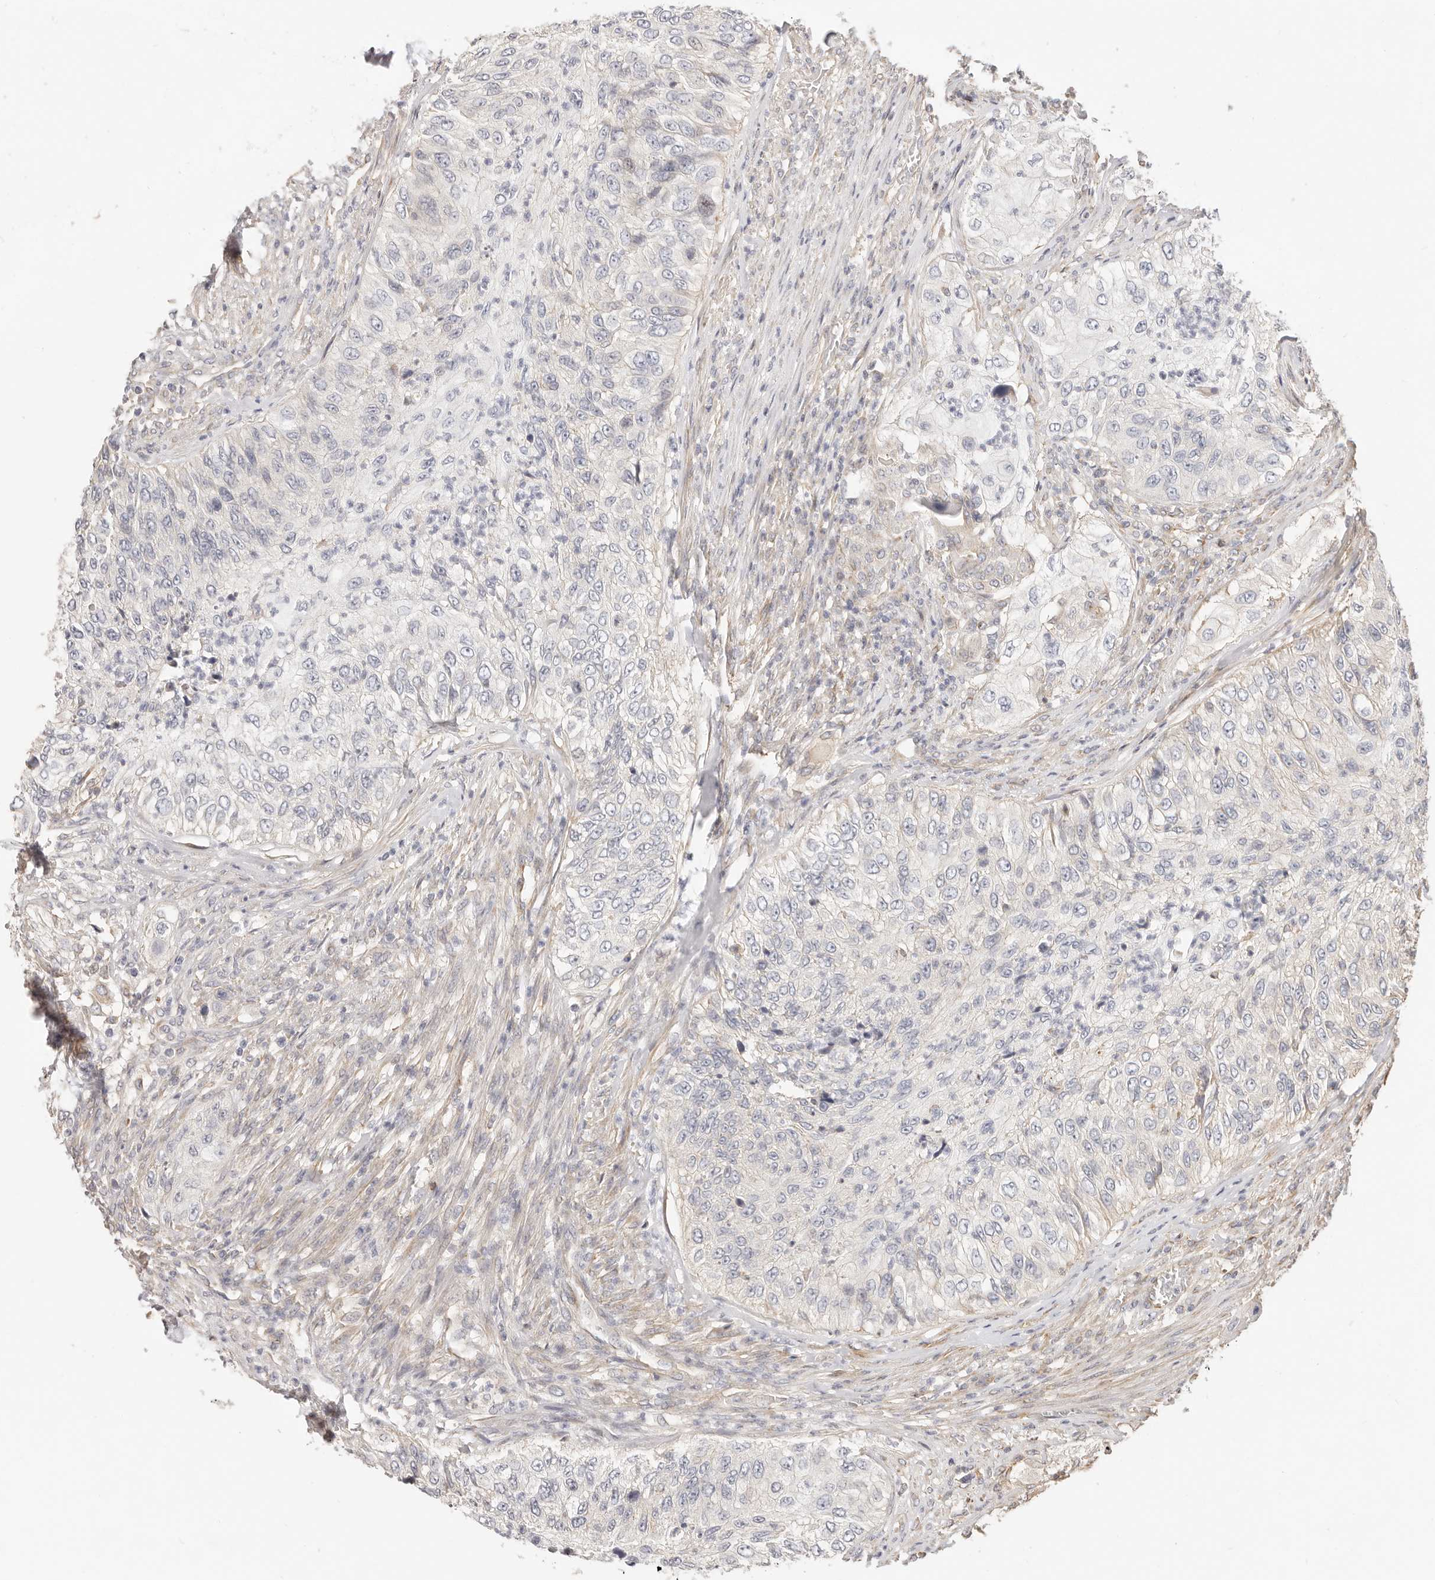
{"staining": {"intensity": "negative", "quantity": "none", "location": "none"}, "tissue": "urothelial cancer", "cell_type": "Tumor cells", "image_type": "cancer", "snomed": [{"axis": "morphology", "description": "Urothelial carcinoma, High grade"}, {"axis": "topography", "description": "Urinary bladder"}], "caption": "The micrograph reveals no significant expression in tumor cells of urothelial cancer.", "gene": "DTNBP1", "patient": {"sex": "female", "age": 60}}